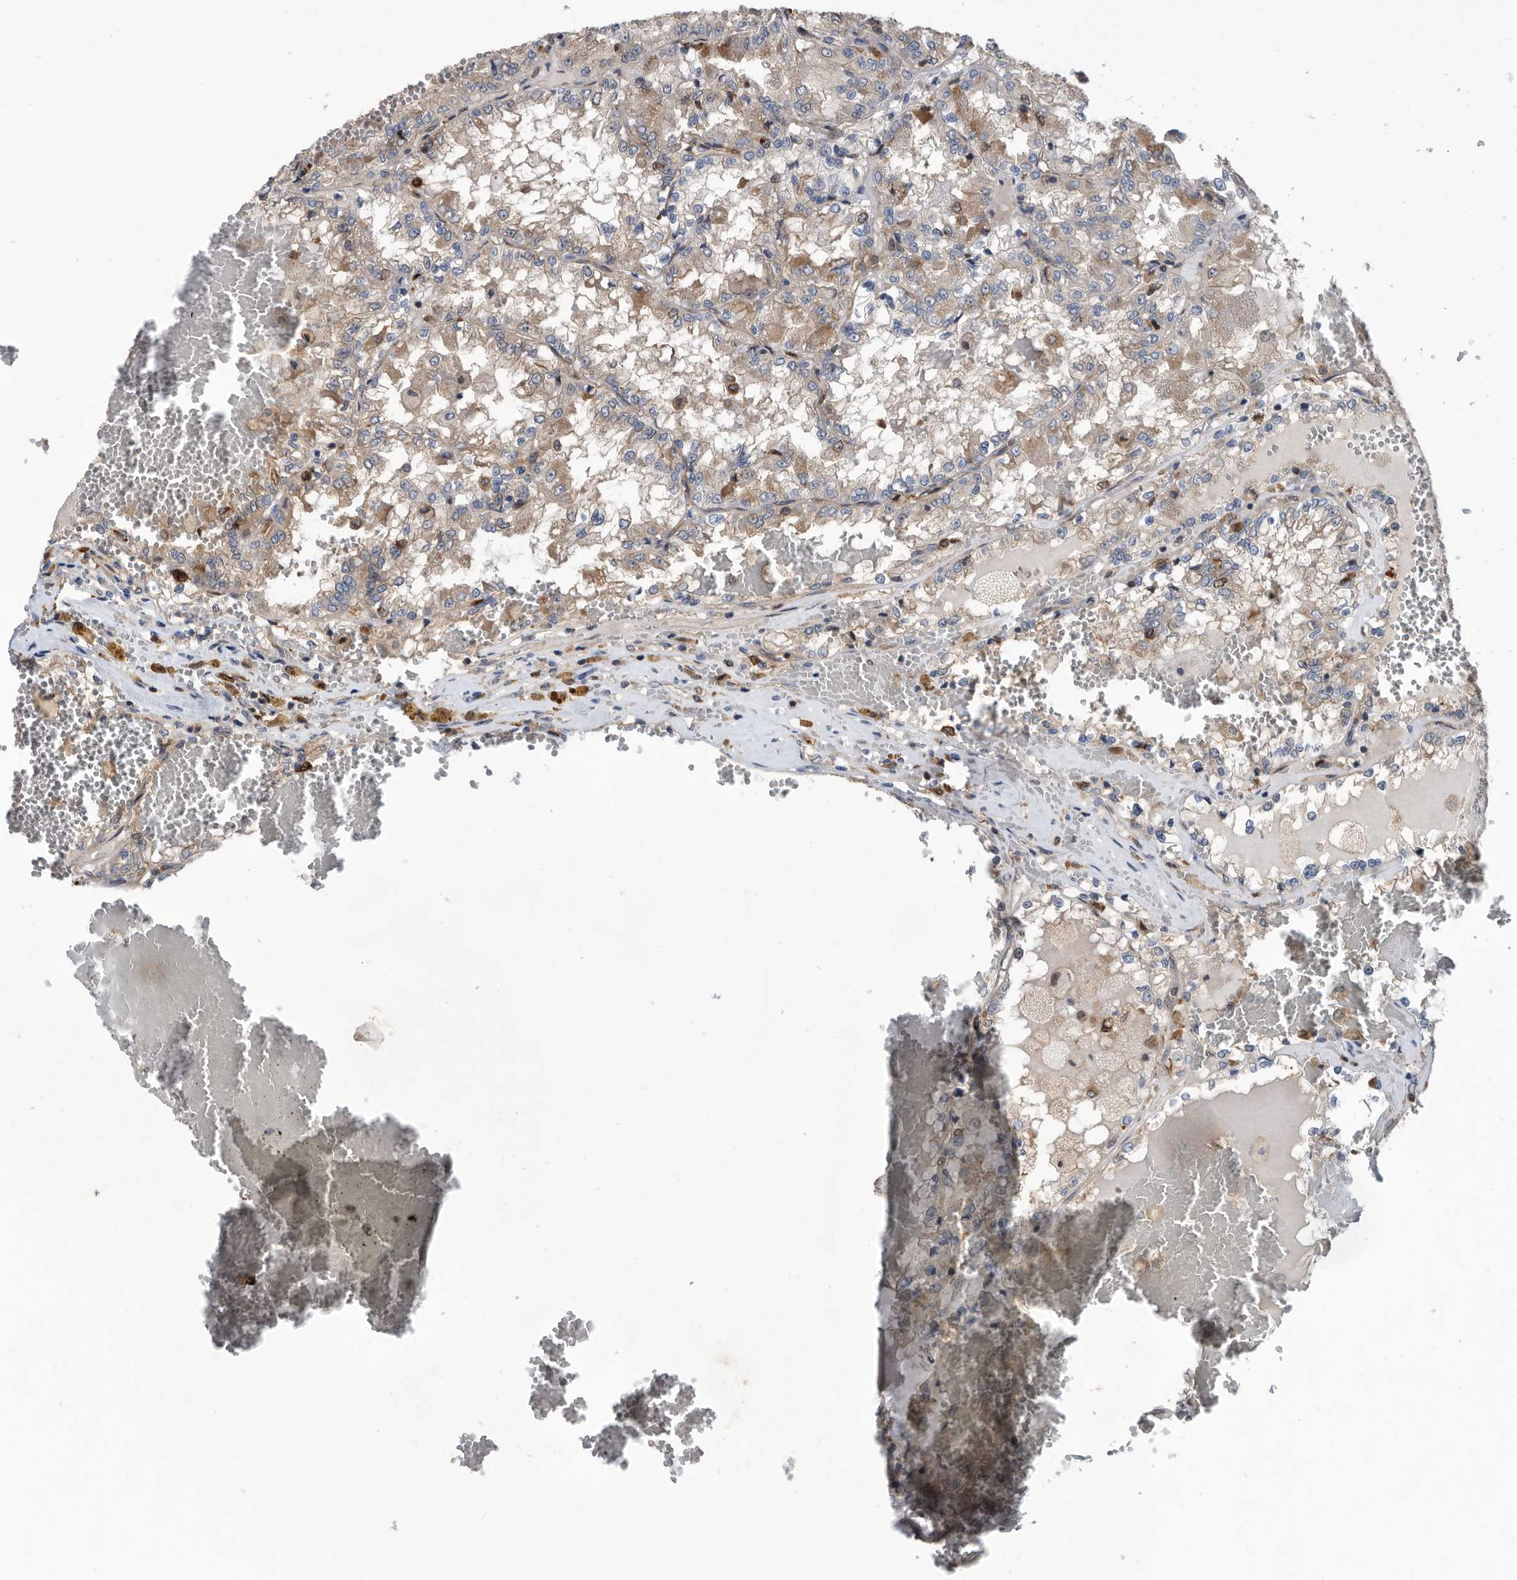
{"staining": {"intensity": "moderate", "quantity": "<25%", "location": "cytoplasmic/membranous"}, "tissue": "renal cancer", "cell_type": "Tumor cells", "image_type": "cancer", "snomed": [{"axis": "morphology", "description": "Adenocarcinoma, NOS"}, {"axis": "topography", "description": "Kidney"}], "caption": "Renal cancer stained with a brown dye reveals moderate cytoplasmic/membranous positive positivity in about <25% of tumor cells.", "gene": "ATAD2", "patient": {"sex": "female", "age": 56}}